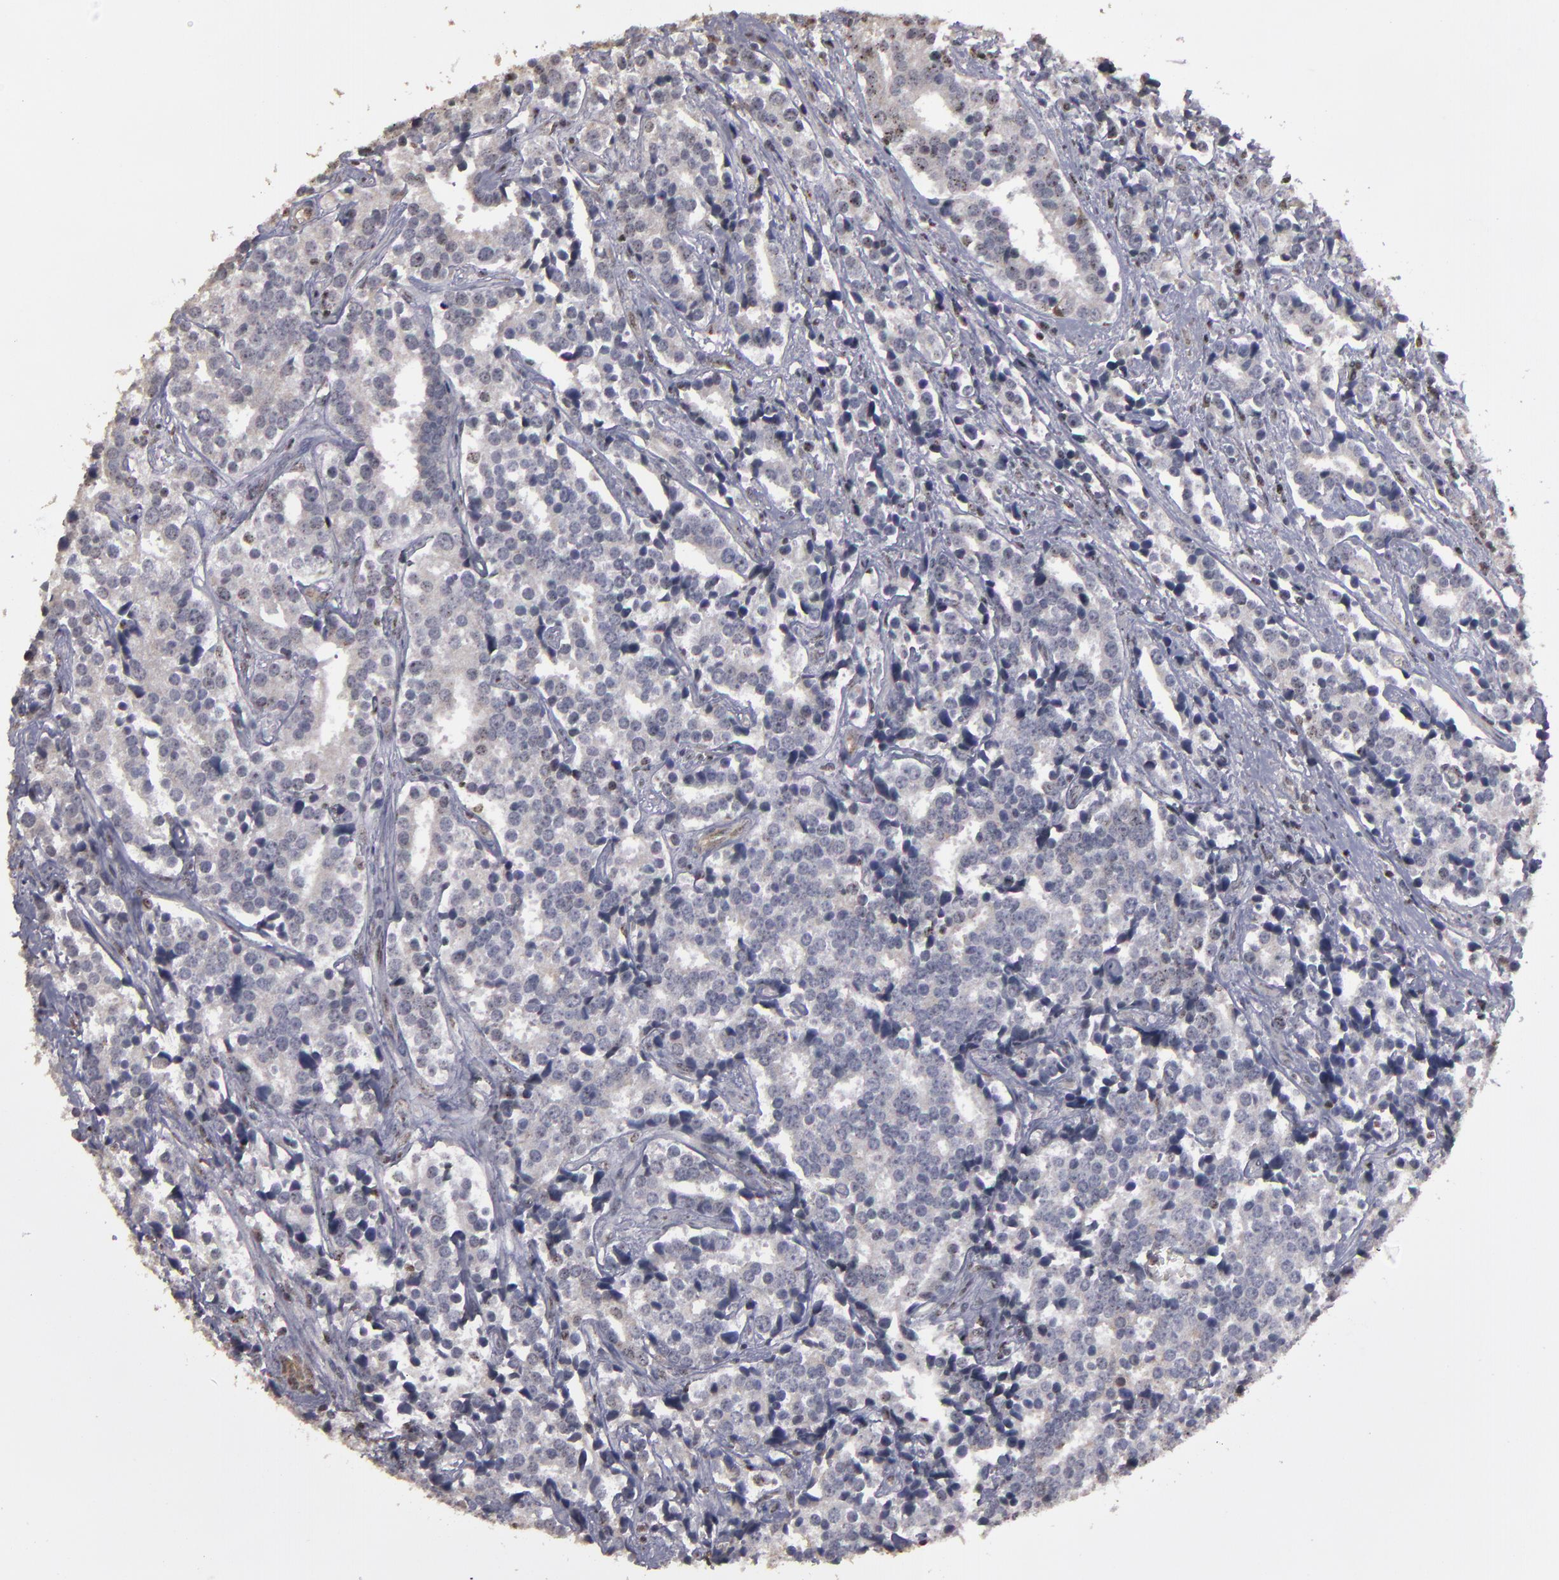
{"staining": {"intensity": "weak", "quantity": "<25%", "location": "cytoplasmic/membranous"}, "tissue": "prostate cancer", "cell_type": "Tumor cells", "image_type": "cancer", "snomed": [{"axis": "morphology", "description": "Adenocarcinoma, High grade"}, {"axis": "topography", "description": "Prostate"}], "caption": "Tumor cells show no significant positivity in high-grade adenocarcinoma (prostate).", "gene": "CD55", "patient": {"sex": "male", "age": 71}}